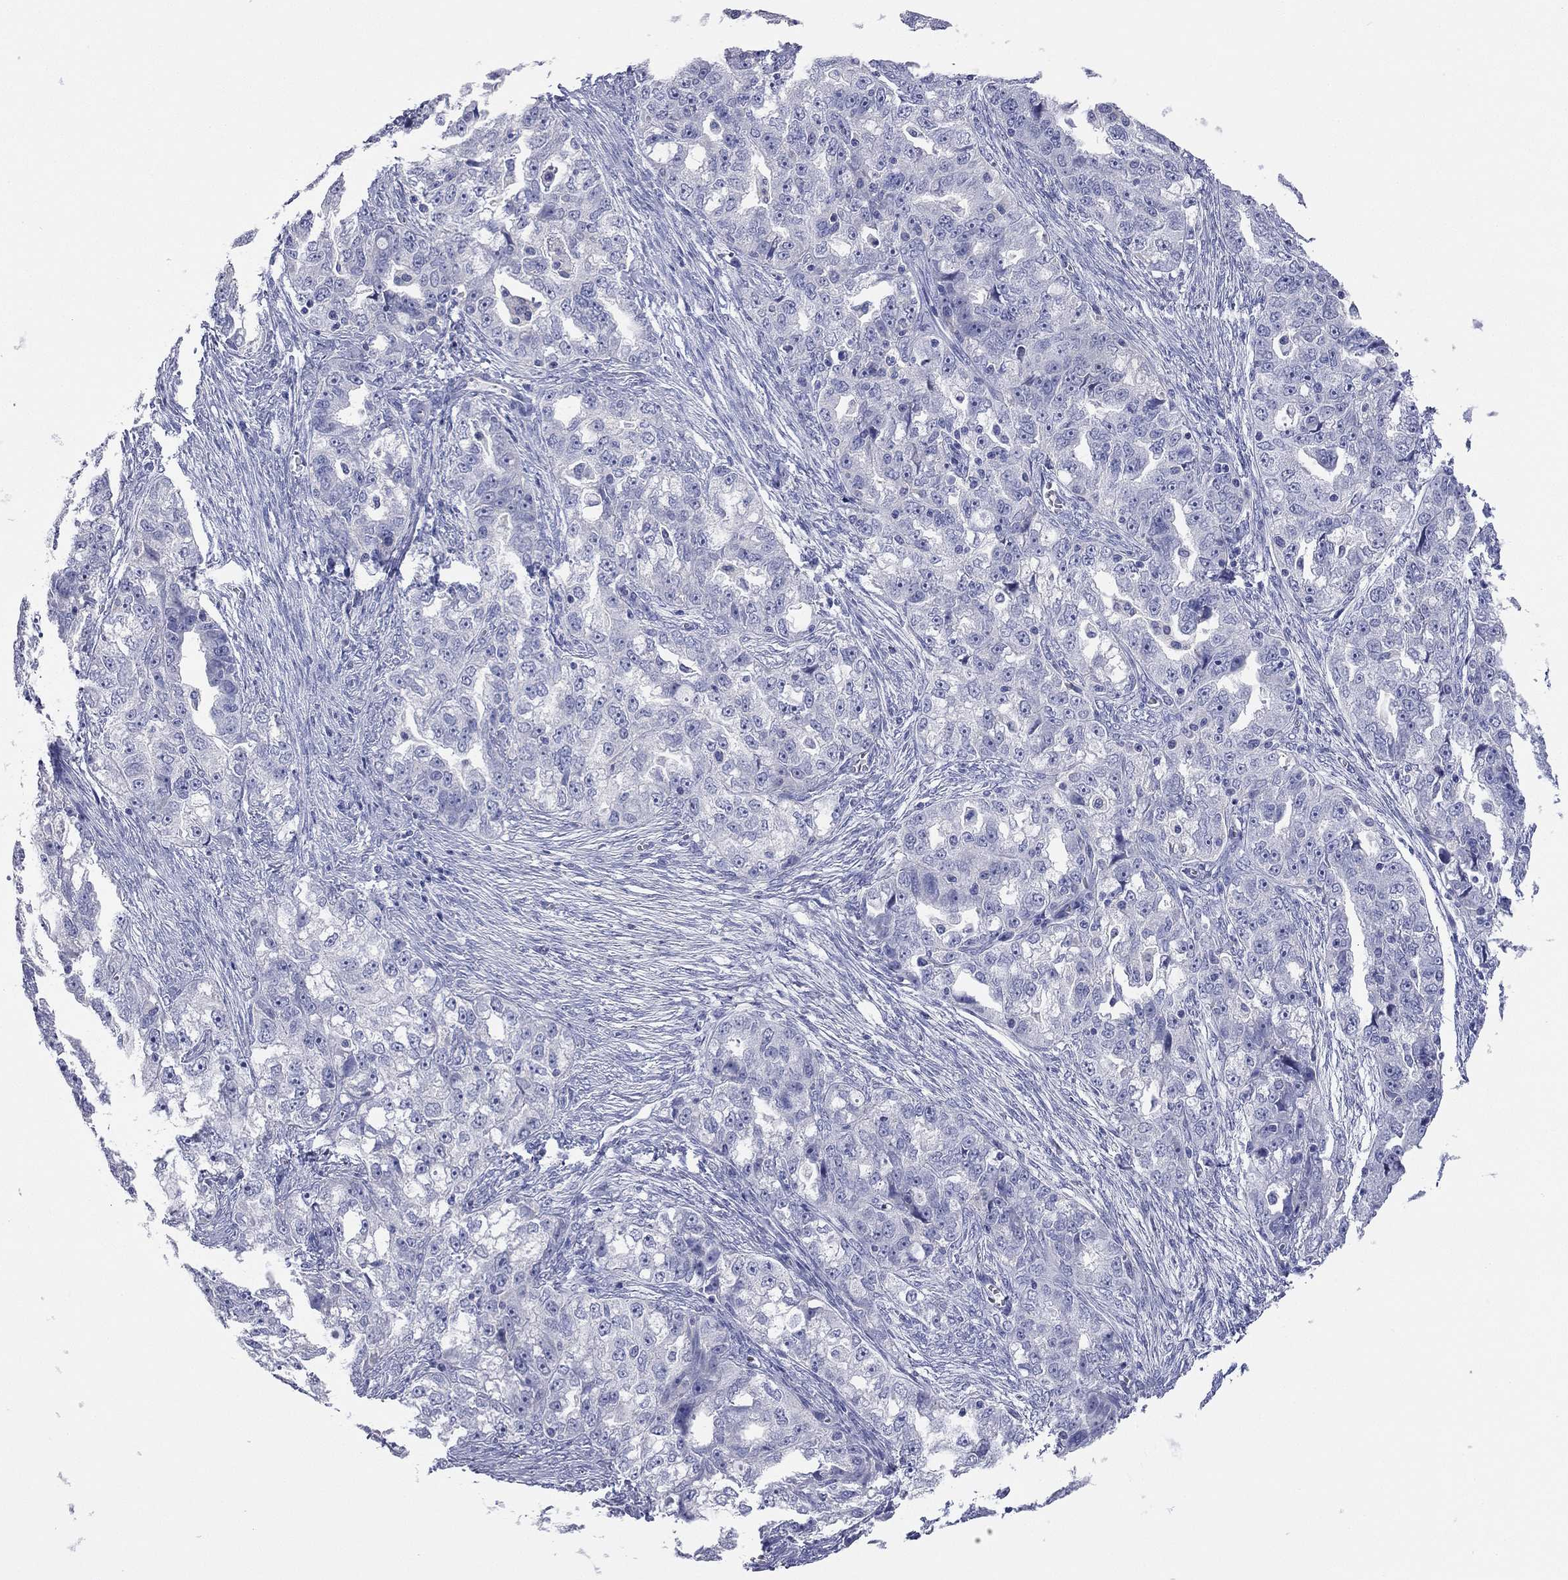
{"staining": {"intensity": "negative", "quantity": "none", "location": "none"}, "tissue": "ovarian cancer", "cell_type": "Tumor cells", "image_type": "cancer", "snomed": [{"axis": "morphology", "description": "Cystadenocarcinoma, serous, NOS"}, {"axis": "topography", "description": "Ovary"}], "caption": "Protein analysis of ovarian cancer (serous cystadenocarcinoma) exhibits no significant staining in tumor cells.", "gene": "TMEM221", "patient": {"sex": "female", "age": 51}}